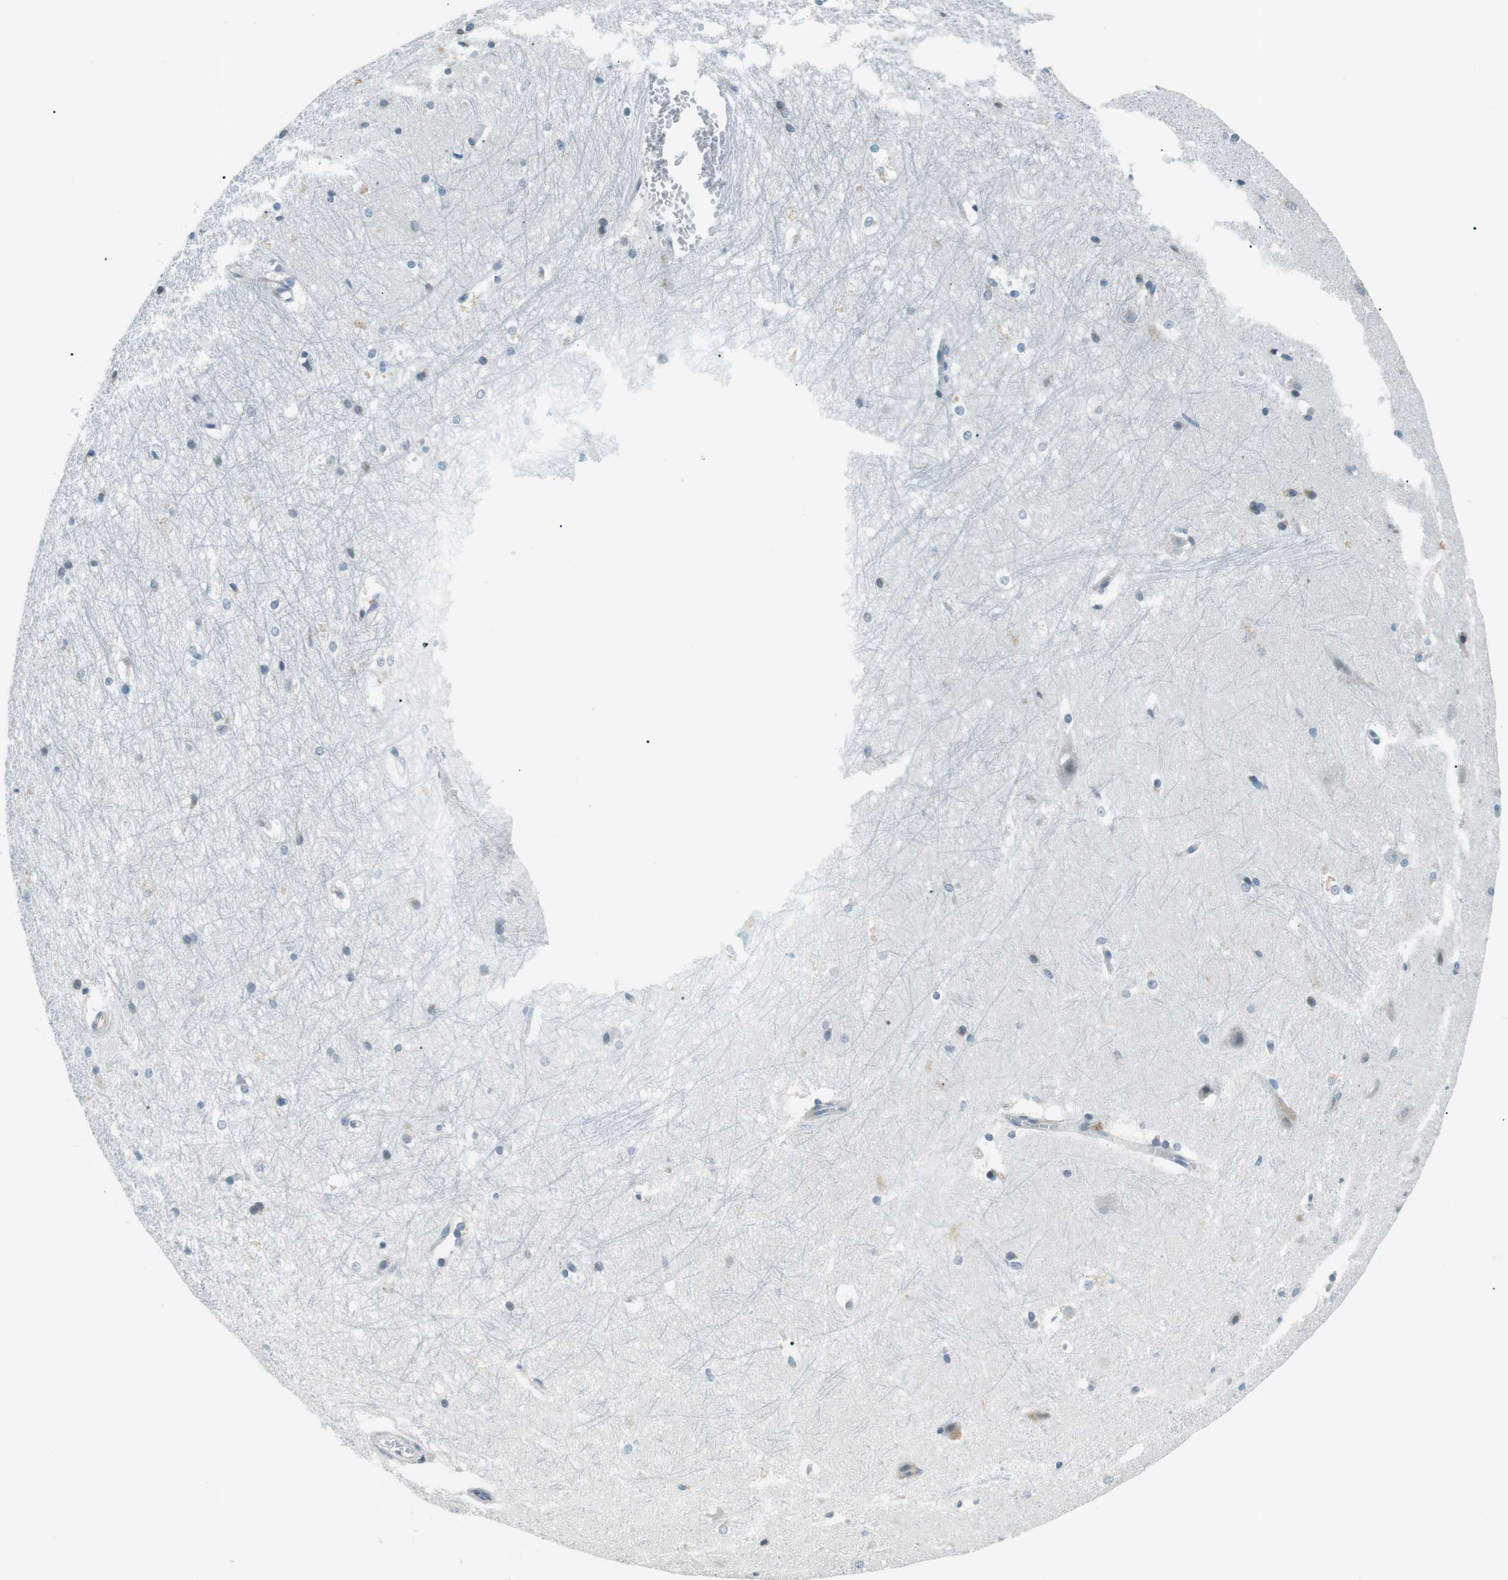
{"staining": {"intensity": "negative", "quantity": "none", "location": "none"}, "tissue": "hippocampus", "cell_type": "Glial cells", "image_type": "normal", "snomed": [{"axis": "morphology", "description": "Normal tissue, NOS"}, {"axis": "topography", "description": "Hippocampus"}], "caption": "A photomicrograph of human hippocampus is negative for staining in glial cells. (Brightfield microscopy of DAB immunohistochemistry (IHC) at high magnification).", "gene": "ENSG00000289724", "patient": {"sex": "female", "age": 19}}